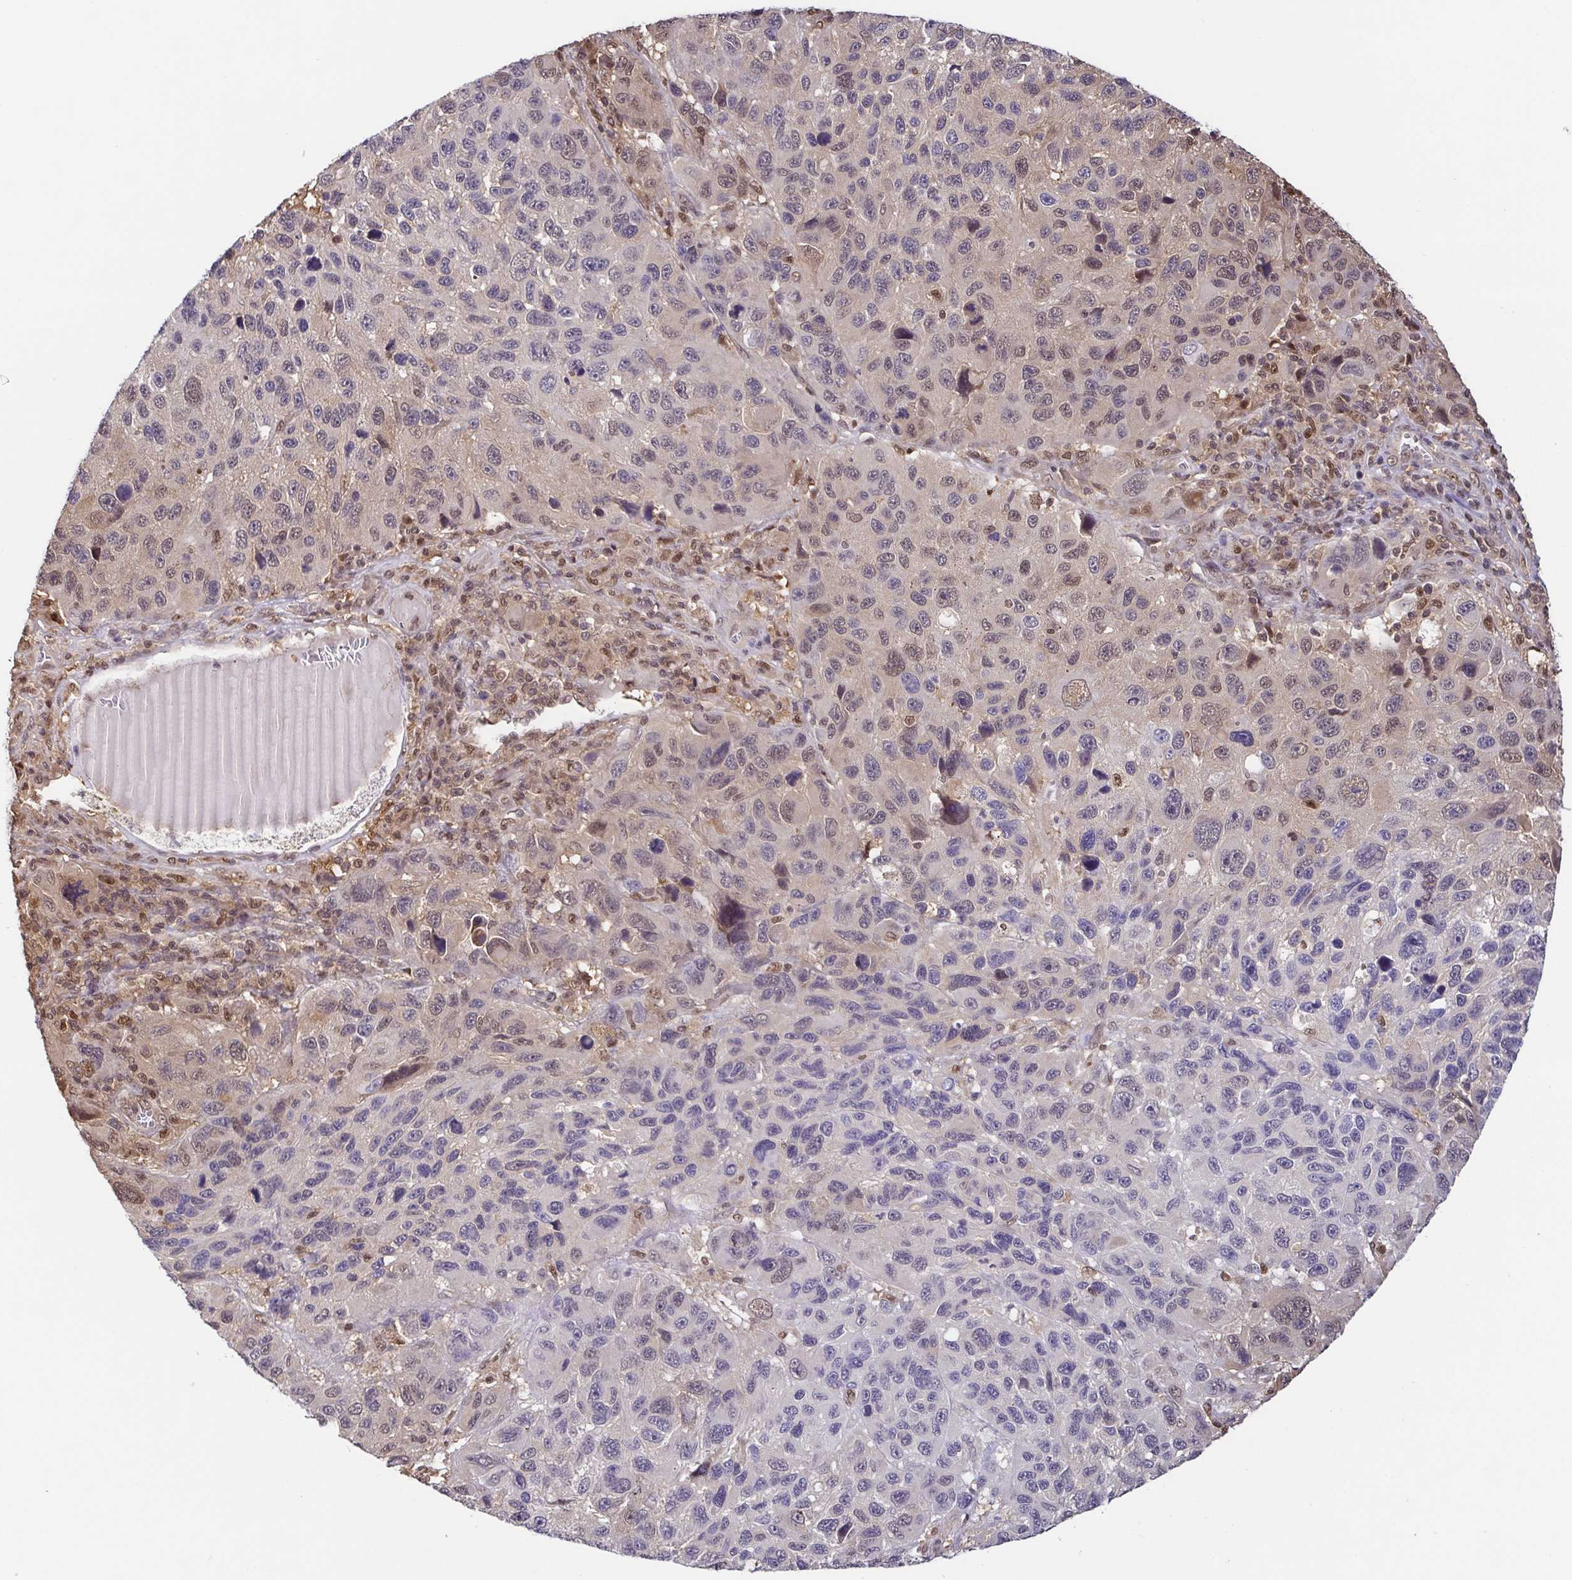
{"staining": {"intensity": "weak", "quantity": "<25%", "location": "nuclear"}, "tissue": "melanoma", "cell_type": "Tumor cells", "image_type": "cancer", "snomed": [{"axis": "morphology", "description": "Malignant melanoma, NOS"}, {"axis": "topography", "description": "Skin"}], "caption": "Immunohistochemistry image of neoplastic tissue: malignant melanoma stained with DAB exhibits no significant protein staining in tumor cells.", "gene": "PSMB9", "patient": {"sex": "male", "age": 53}}